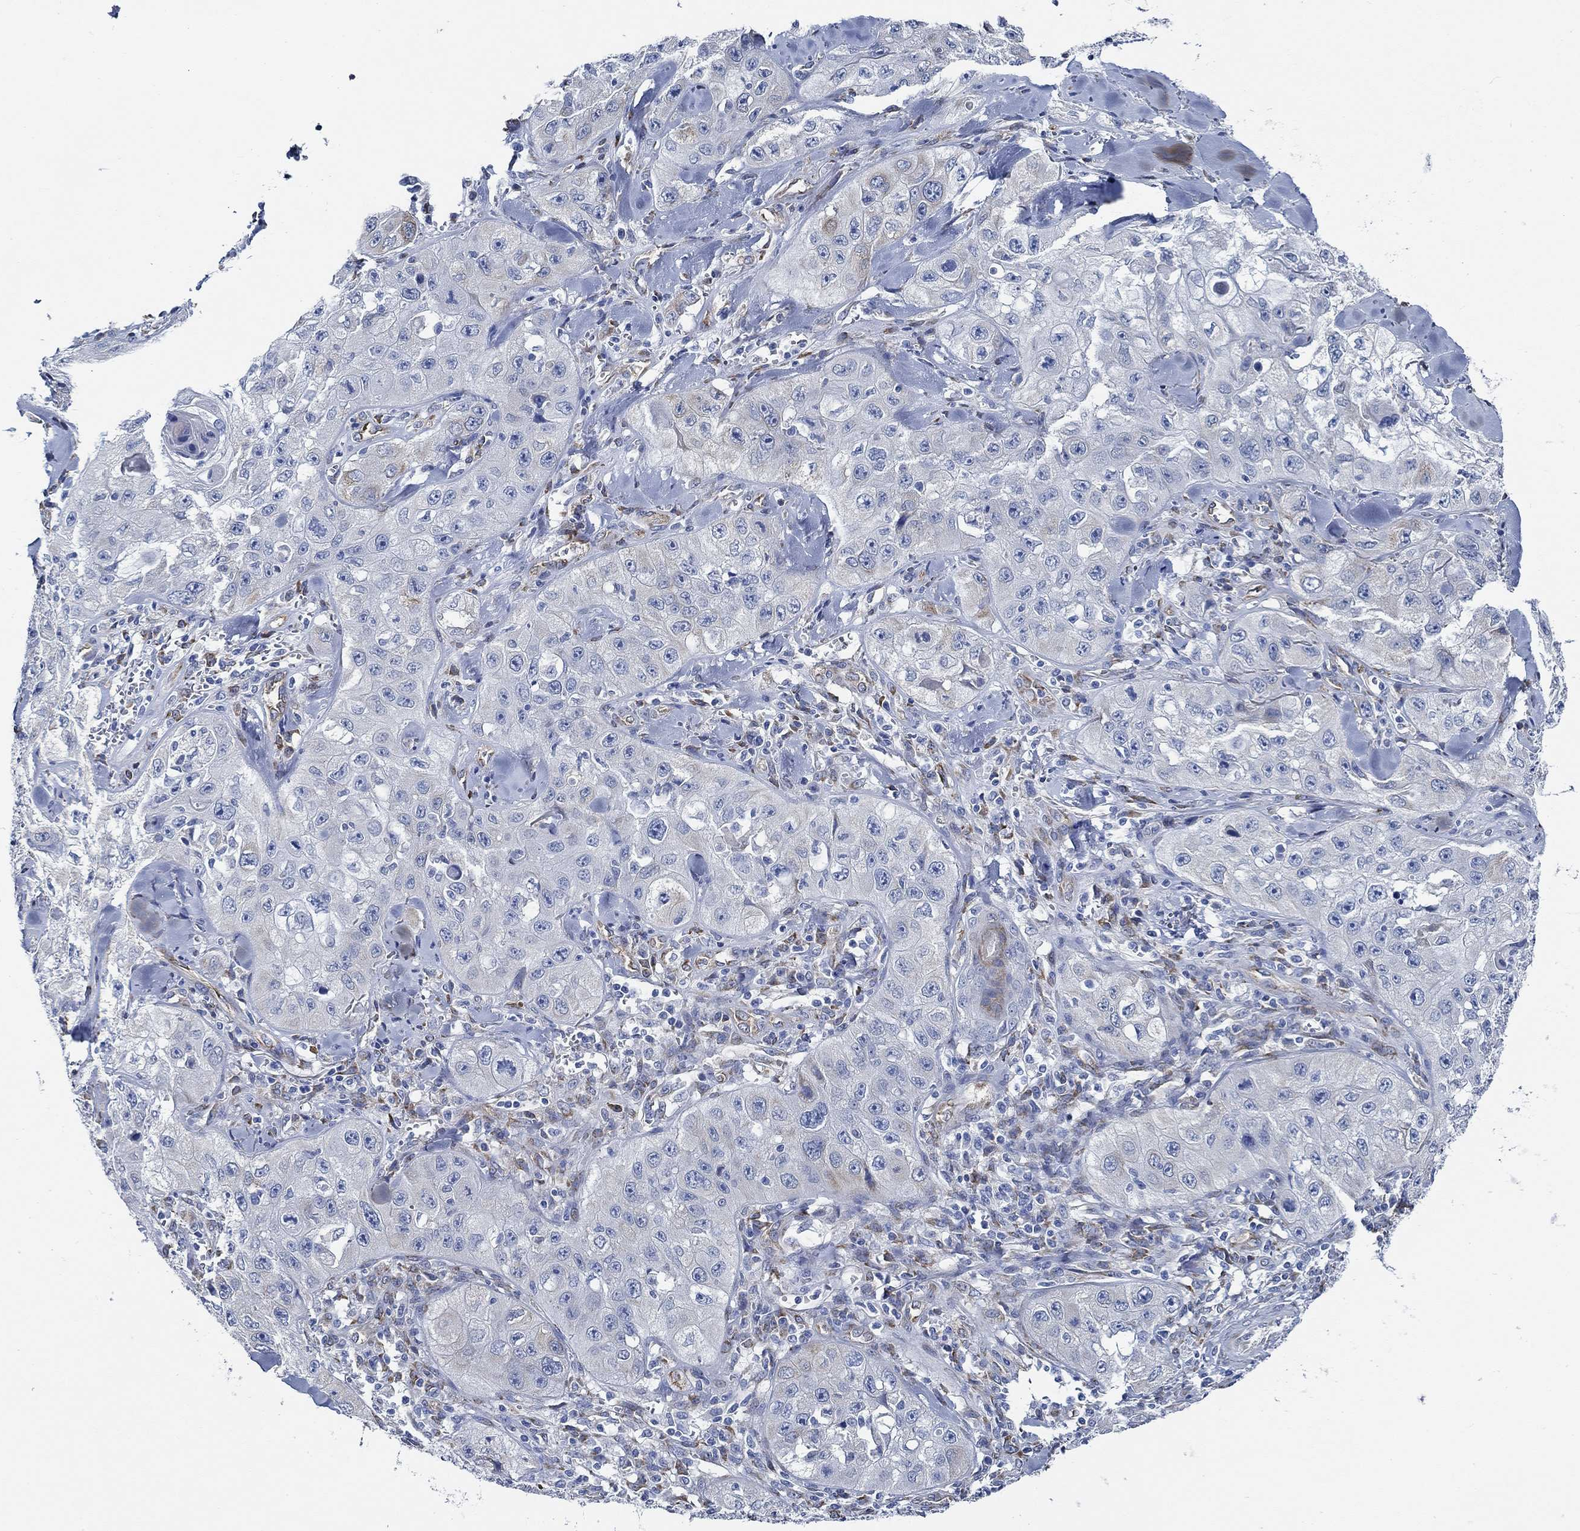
{"staining": {"intensity": "weak", "quantity": "<25%", "location": "cytoplasmic/membranous"}, "tissue": "skin cancer", "cell_type": "Tumor cells", "image_type": "cancer", "snomed": [{"axis": "morphology", "description": "Squamous cell carcinoma, NOS"}, {"axis": "topography", "description": "Skin"}, {"axis": "topography", "description": "Subcutis"}], "caption": "A high-resolution histopathology image shows IHC staining of skin cancer (squamous cell carcinoma), which exhibits no significant positivity in tumor cells. The staining is performed using DAB brown chromogen with nuclei counter-stained in using hematoxylin.", "gene": "HECW2", "patient": {"sex": "male", "age": 73}}